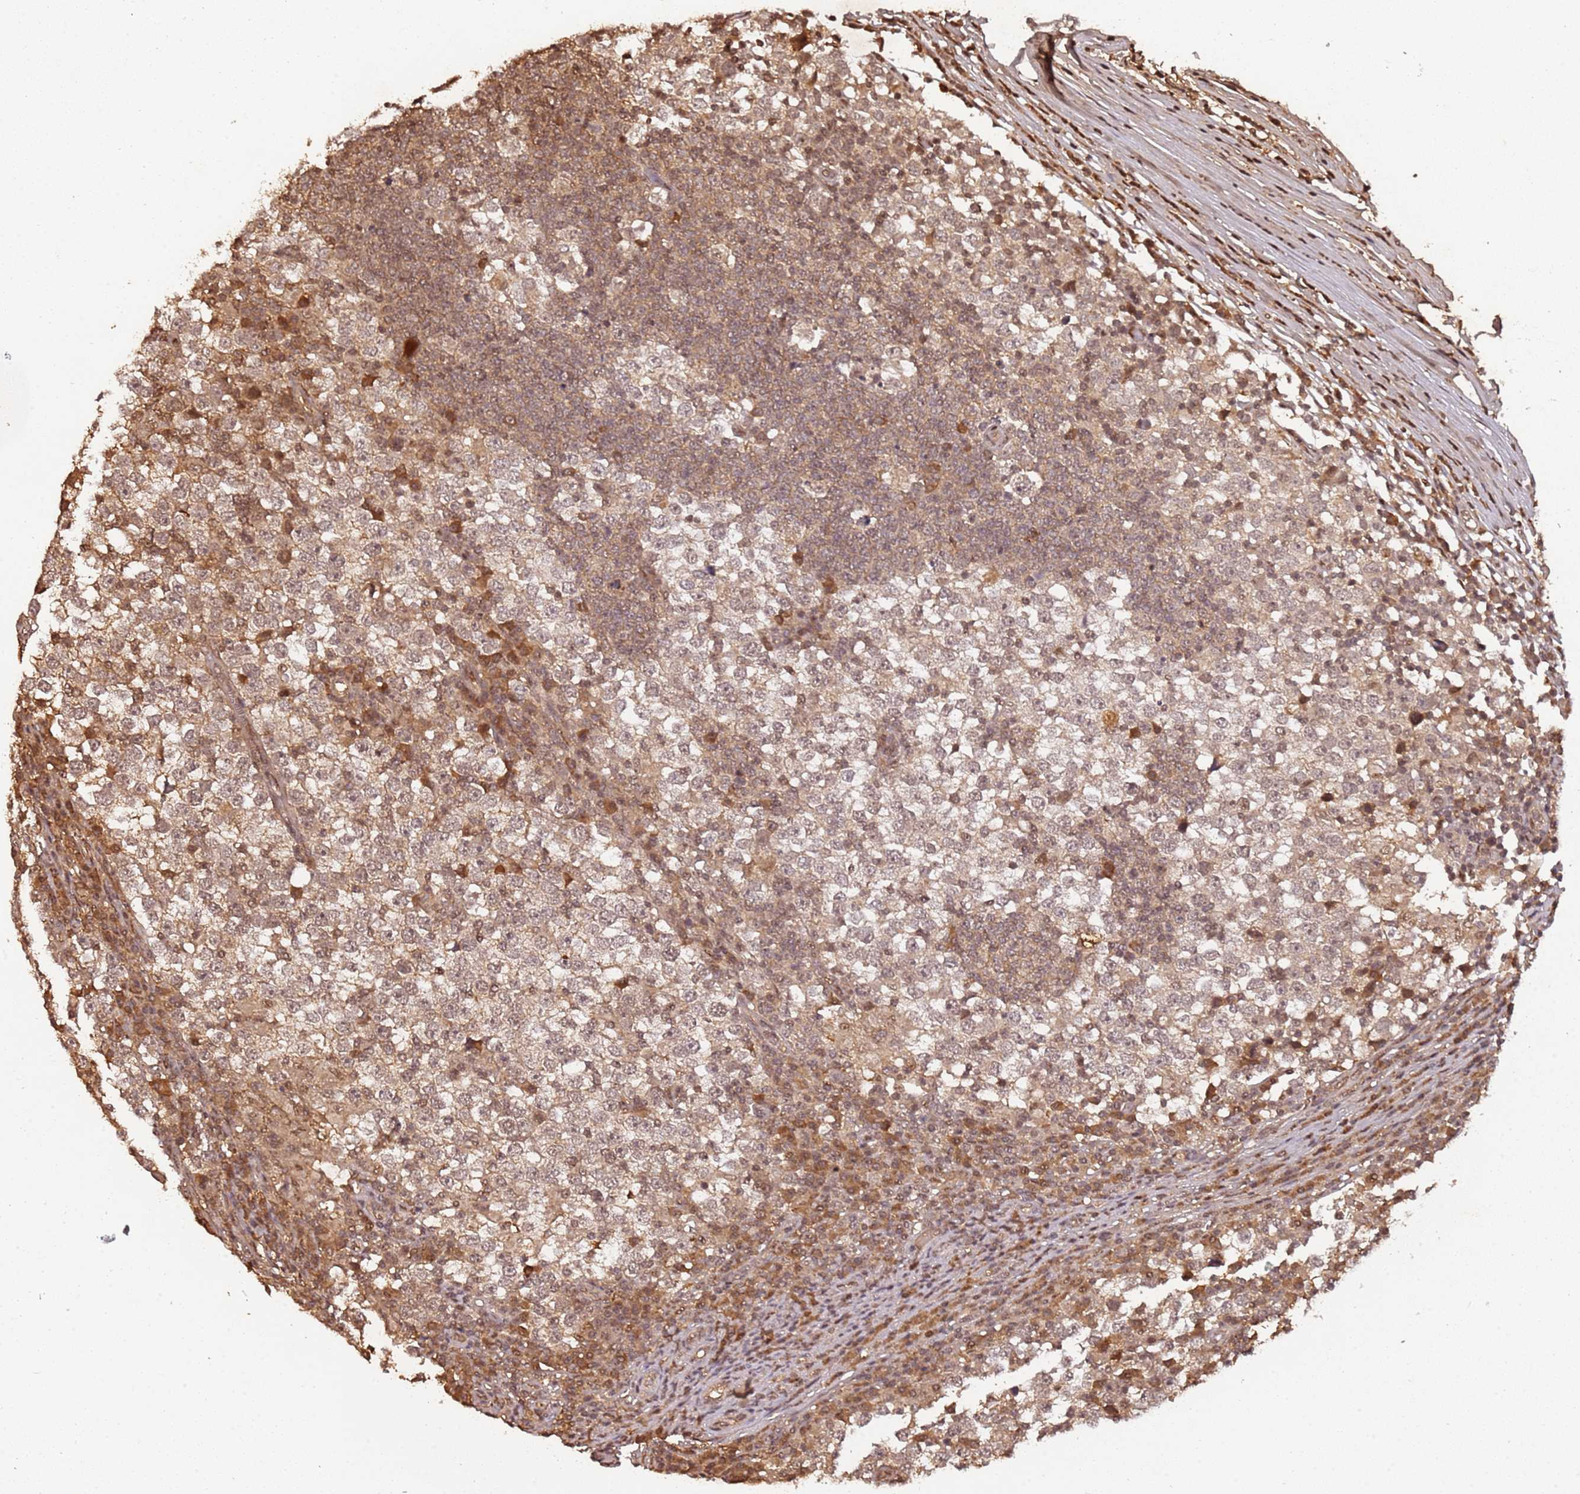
{"staining": {"intensity": "weak", "quantity": ">75%", "location": "cytoplasmic/membranous,nuclear"}, "tissue": "testis cancer", "cell_type": "Tumor cells", "image_type": "cancer", "snomed": [{"axis": "morphology", "description": "Seminoma, NOS"}, {"axis": "topography", "description": "Testis"}], "caption": "Weak cytoplasmic/membranous and nuclear staining is seen in approximately >75% of tumor cells in testis cancer. (IHC, brightfield microscopy, high magnification).", "gene": "COL1A2", "patient": {"sex": "male", "age": 65}}